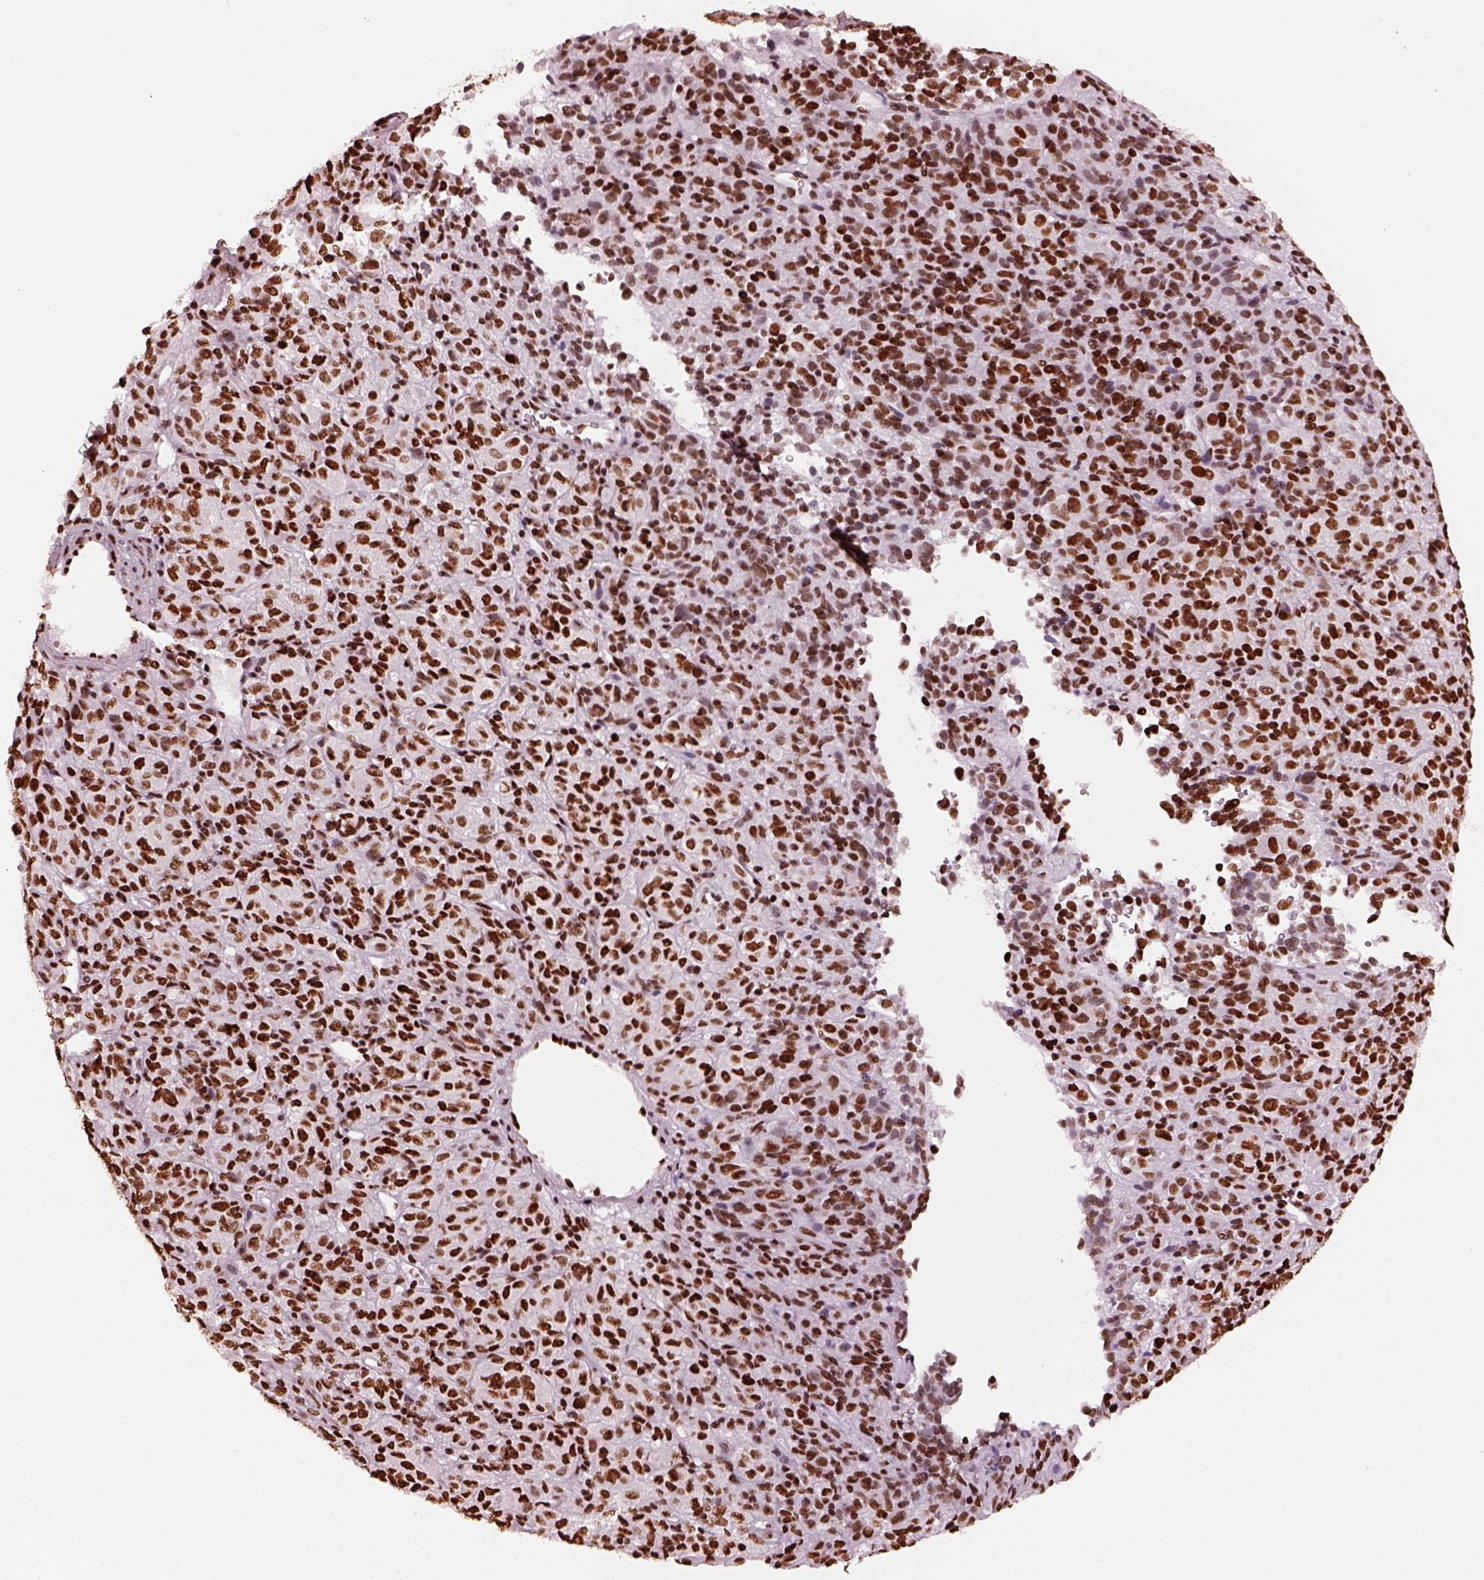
{"staining": {"intensity": "strong", "quantity": ">75%", "location": "nuclear"}, "tissue": "melanoma", "cell_type": "Tumor cells", "image_type": "cancer", "snomed": [{"axis": "morphology", "description": "Malignant melanoma, Metastatic site"}, {"axis": "topography", "description": "Brain"}], "caption": "DAB immunohistochemical staining of human malignant melanoma (metastatic site) demonstrates strong nuclear protein expression in approximately >75% of tumor cells. (Brightfield microscopy of DAB IHC at high magnification).", "gene": "CBFA2T3", "patient": {"sex": "female", "age": 56}}